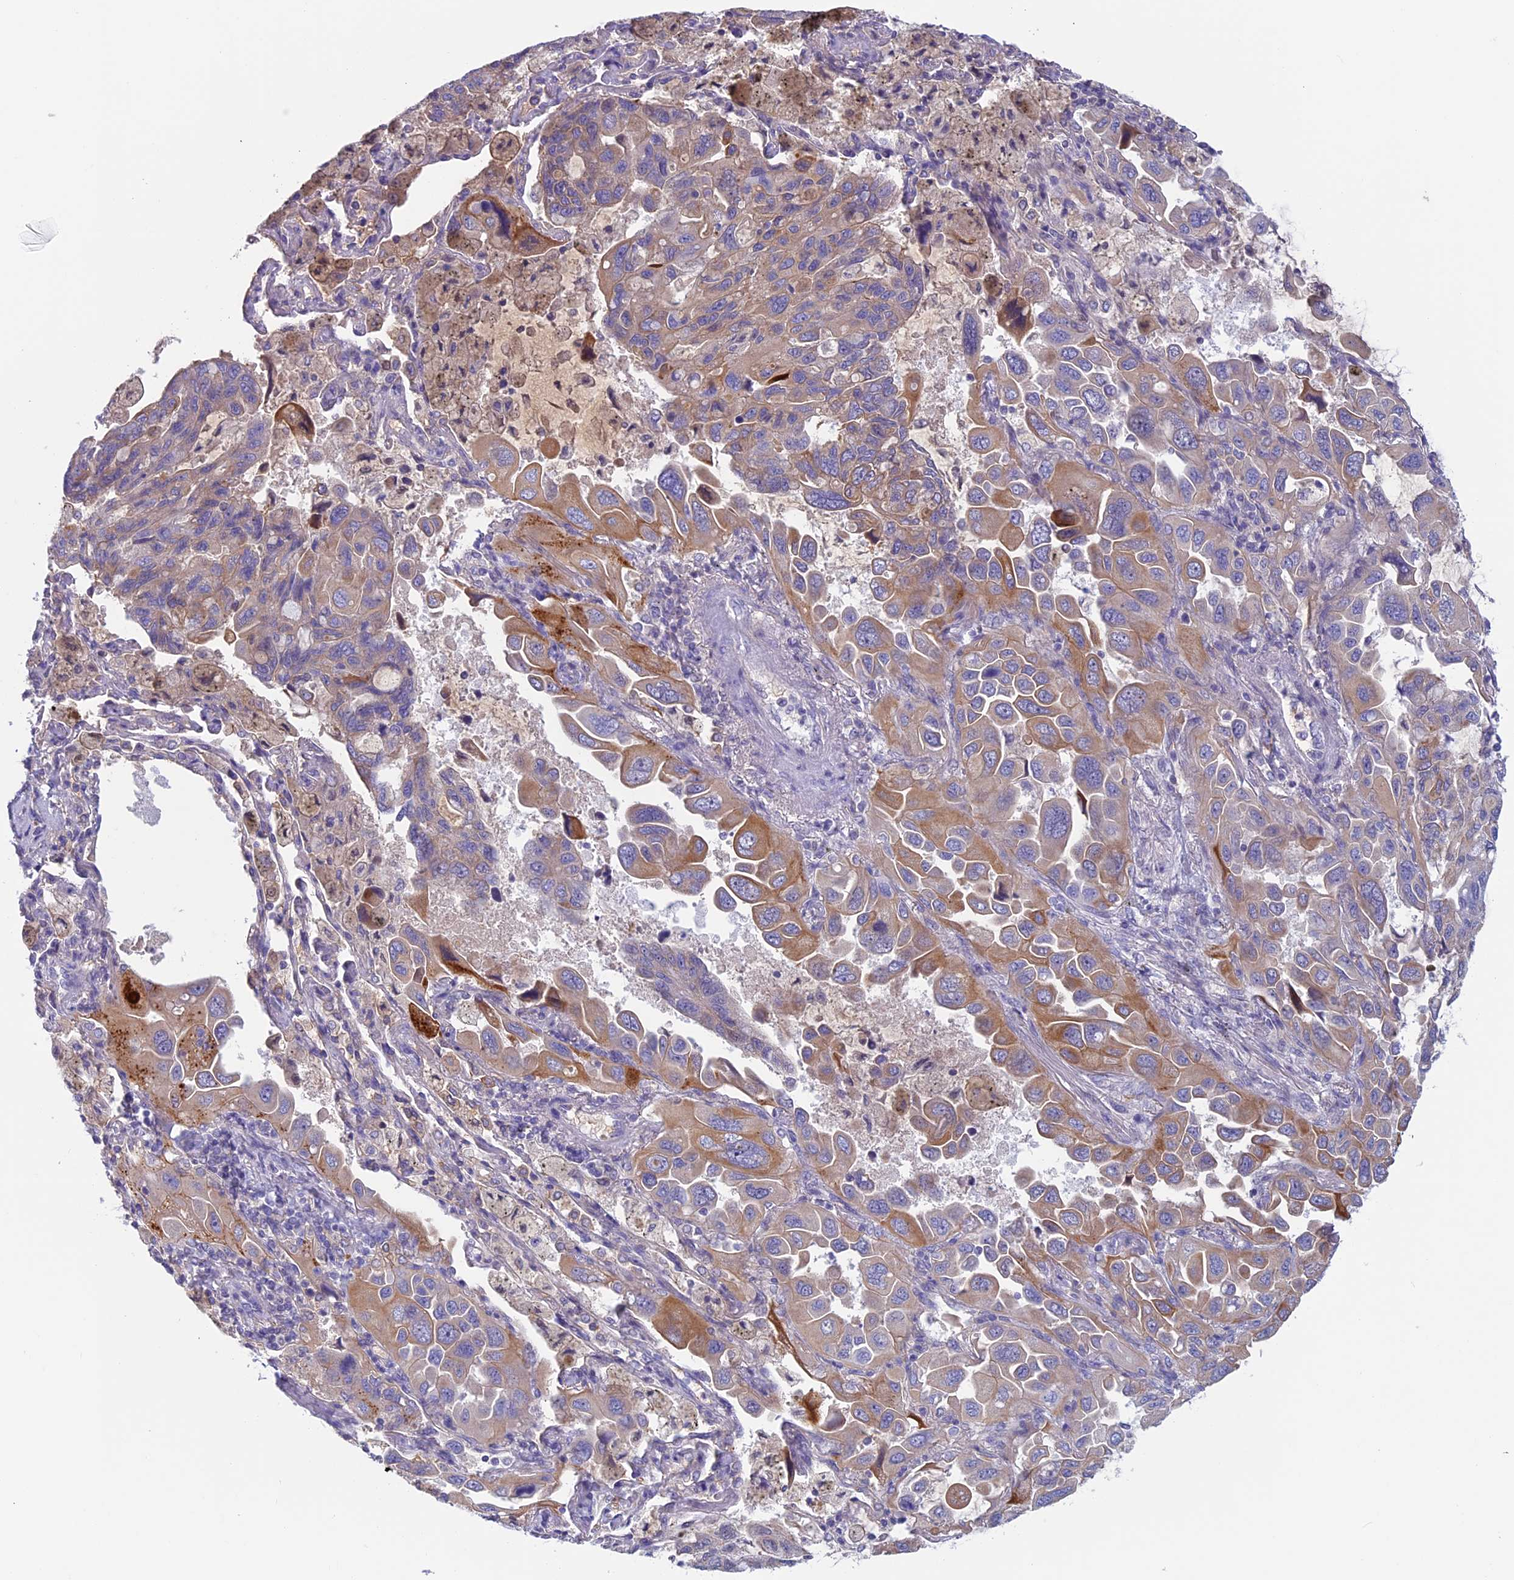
{"staining": {"intensity": "moderate", "quantity": ">75%", "location": "cytoplasmic/membranous"}, "tissue": "lung cancer", "cell_type": "Tumor cells", "image_type": "cancer", "snomed": [{"axis": "morphology", "description": "Adenocarcinoma, NOS"}, {"axis": "topography", "description": "Lung"}], "caption": "IHC (DAB) staining of adenocarcinoma (lung) exhibits moderate cytoplasmic/membranous protein positivity in about >75% of tumor cells. (brown staining indicates protein expression, while blue staining denotes nuclei).", "gene": "ANGPTL2", "patient": {"sex": "male", "age": 64}}